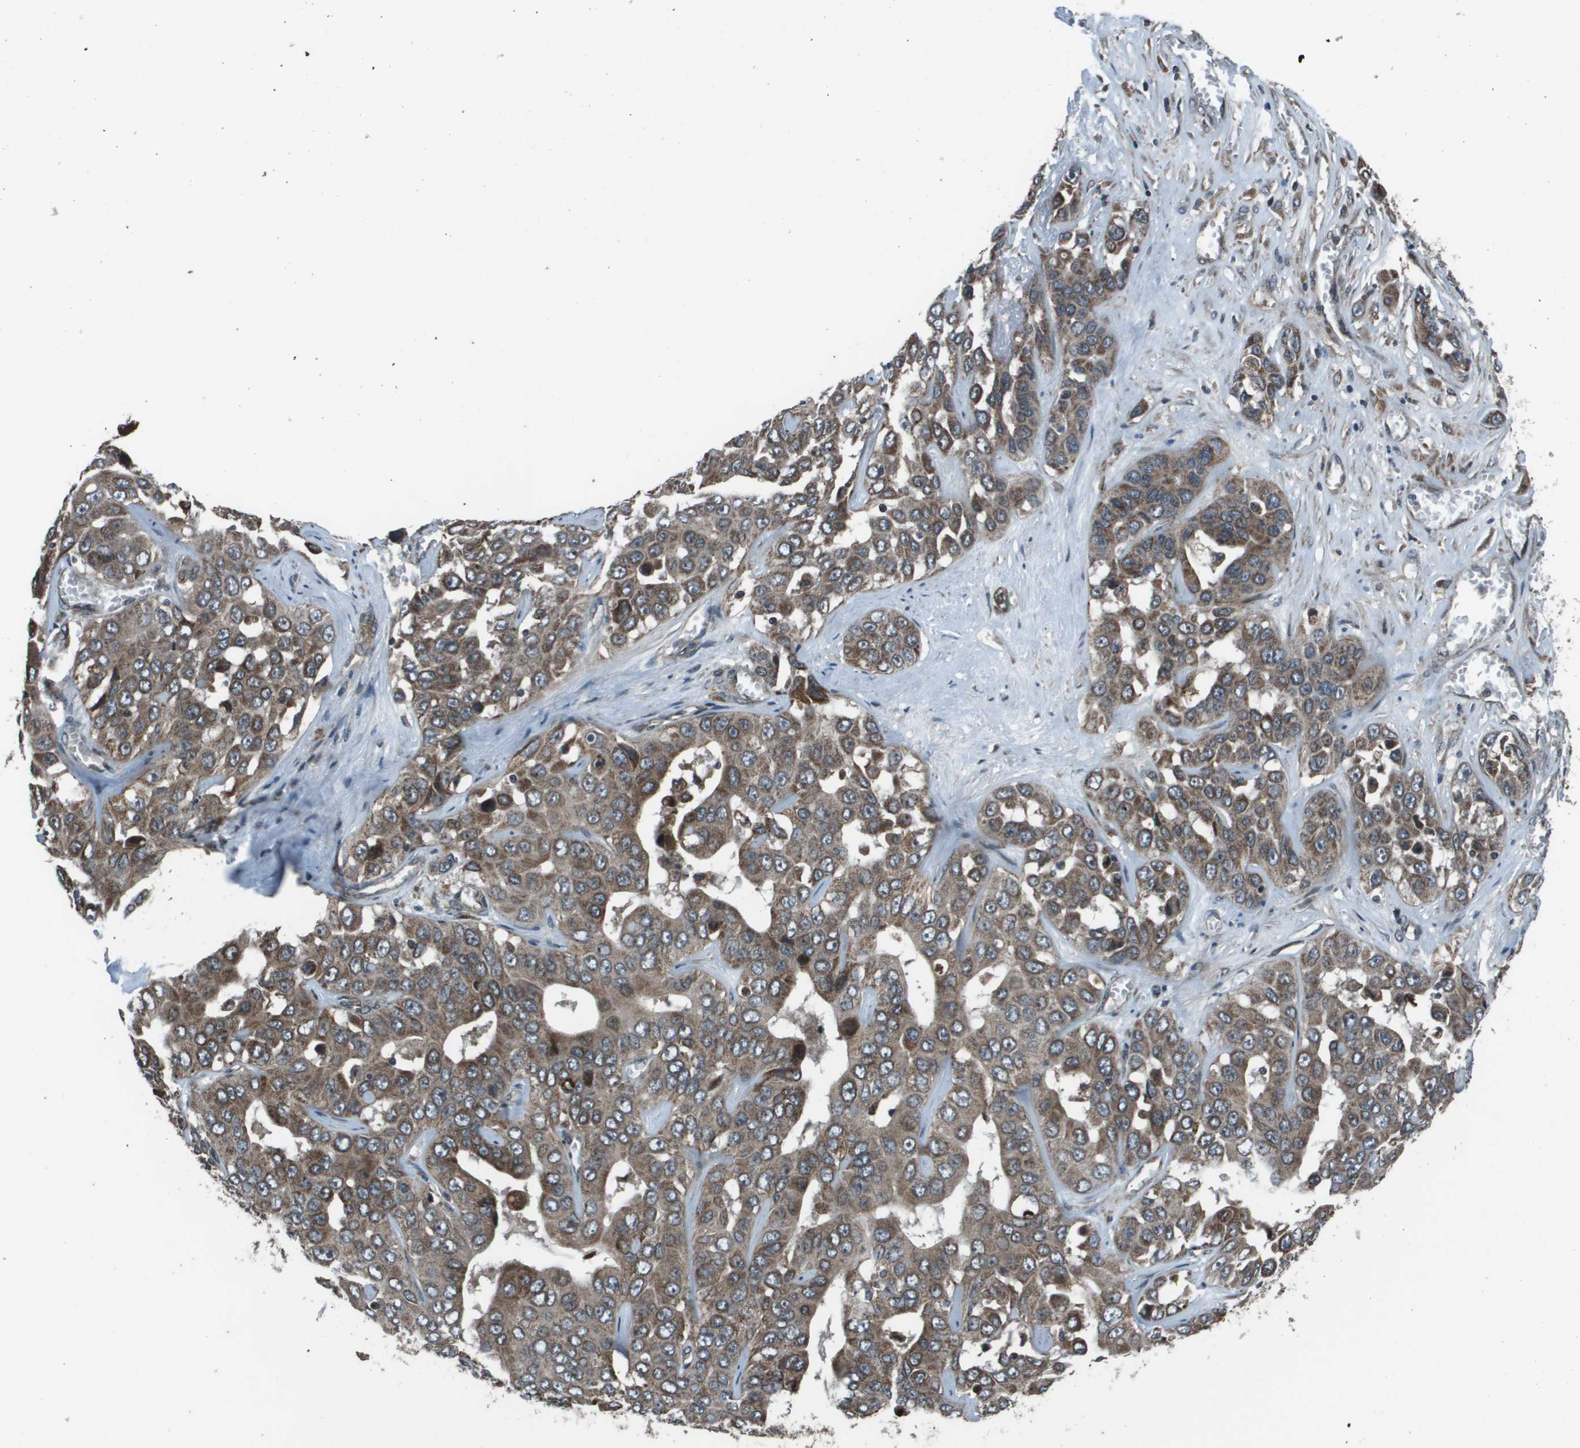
{"staining": {"intensity": "moderate", "quantity": ">75%", "location": "cytoplasmic/membranous"}, "tissue": "liver cancer", "cell_type": "Tumor cells", "image_type": "cancer", "snomed": [{"axis": "morphology", "description": "Cholangiocarcinoma"}, {"axis": "topography", "description": "Liver"}], "caption": "Brown immunohistochemical staining in human liver cancer (cholangiocarcinoma) shows moderate cytoplasmic/membranous positivity in approximately >75% of tumor cells.", "gene": "PPFIA1", "patient": {"sex": "female", "age": 52}}